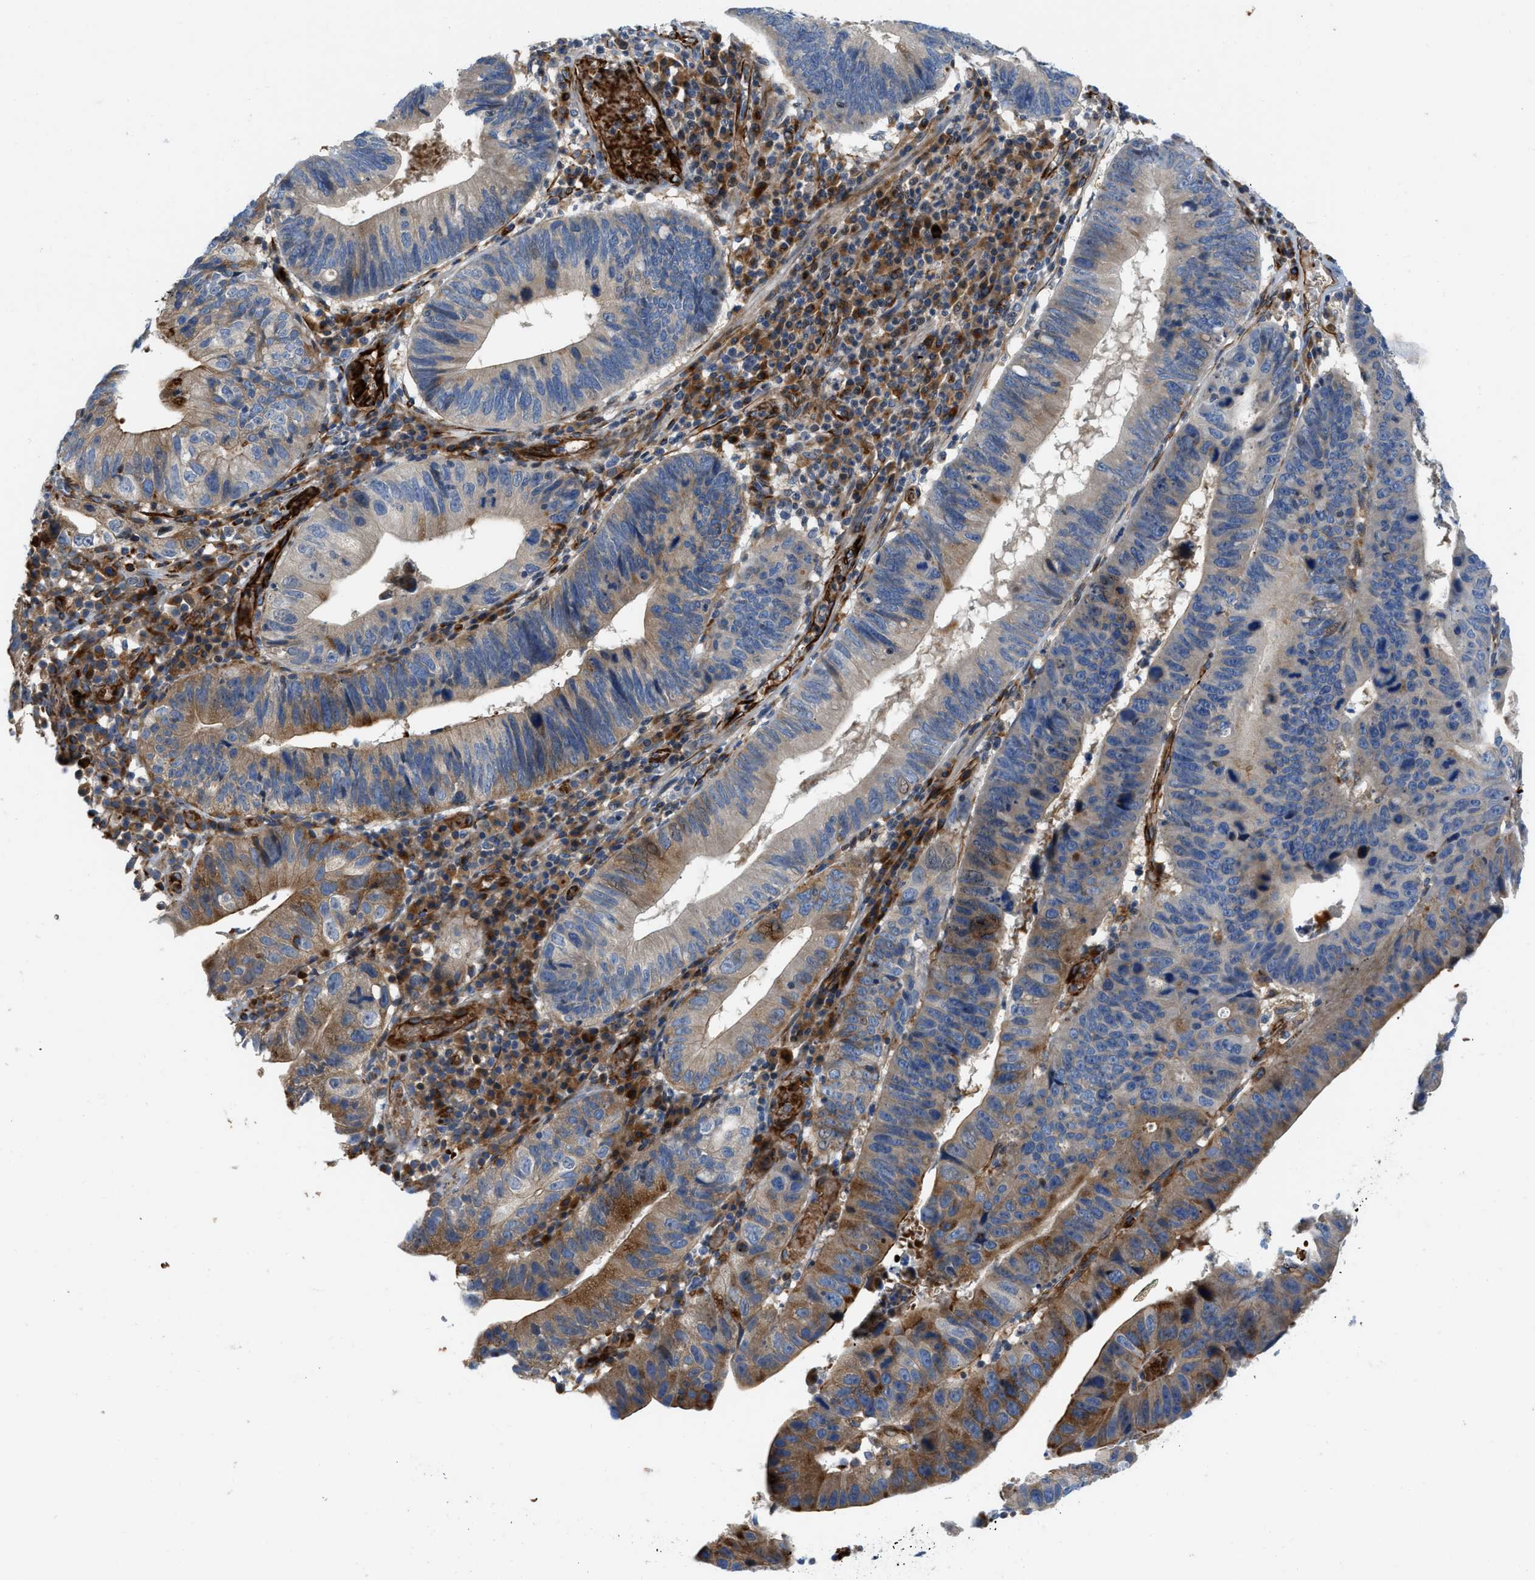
{"staining": {"intensity": "moderate", "quantity": "<25%", "location": "cytoplasmic/membranous"}, "tissue": "stomach cancer", "cell_type": "Tumor cells", "image_type": "cancer", "snomed": [{"axis": "morphology", "description": "Adenocarcinoma, NOS"}, {"axis": "topography", "description": "Stomach"}], "caption": "Stomach cancer (adenocarcinoma) stained with a protein marker reveals moderate staining in tumor cells.", "gene": "ZNF831", "patient": {"sex": "male", "age": 59}}